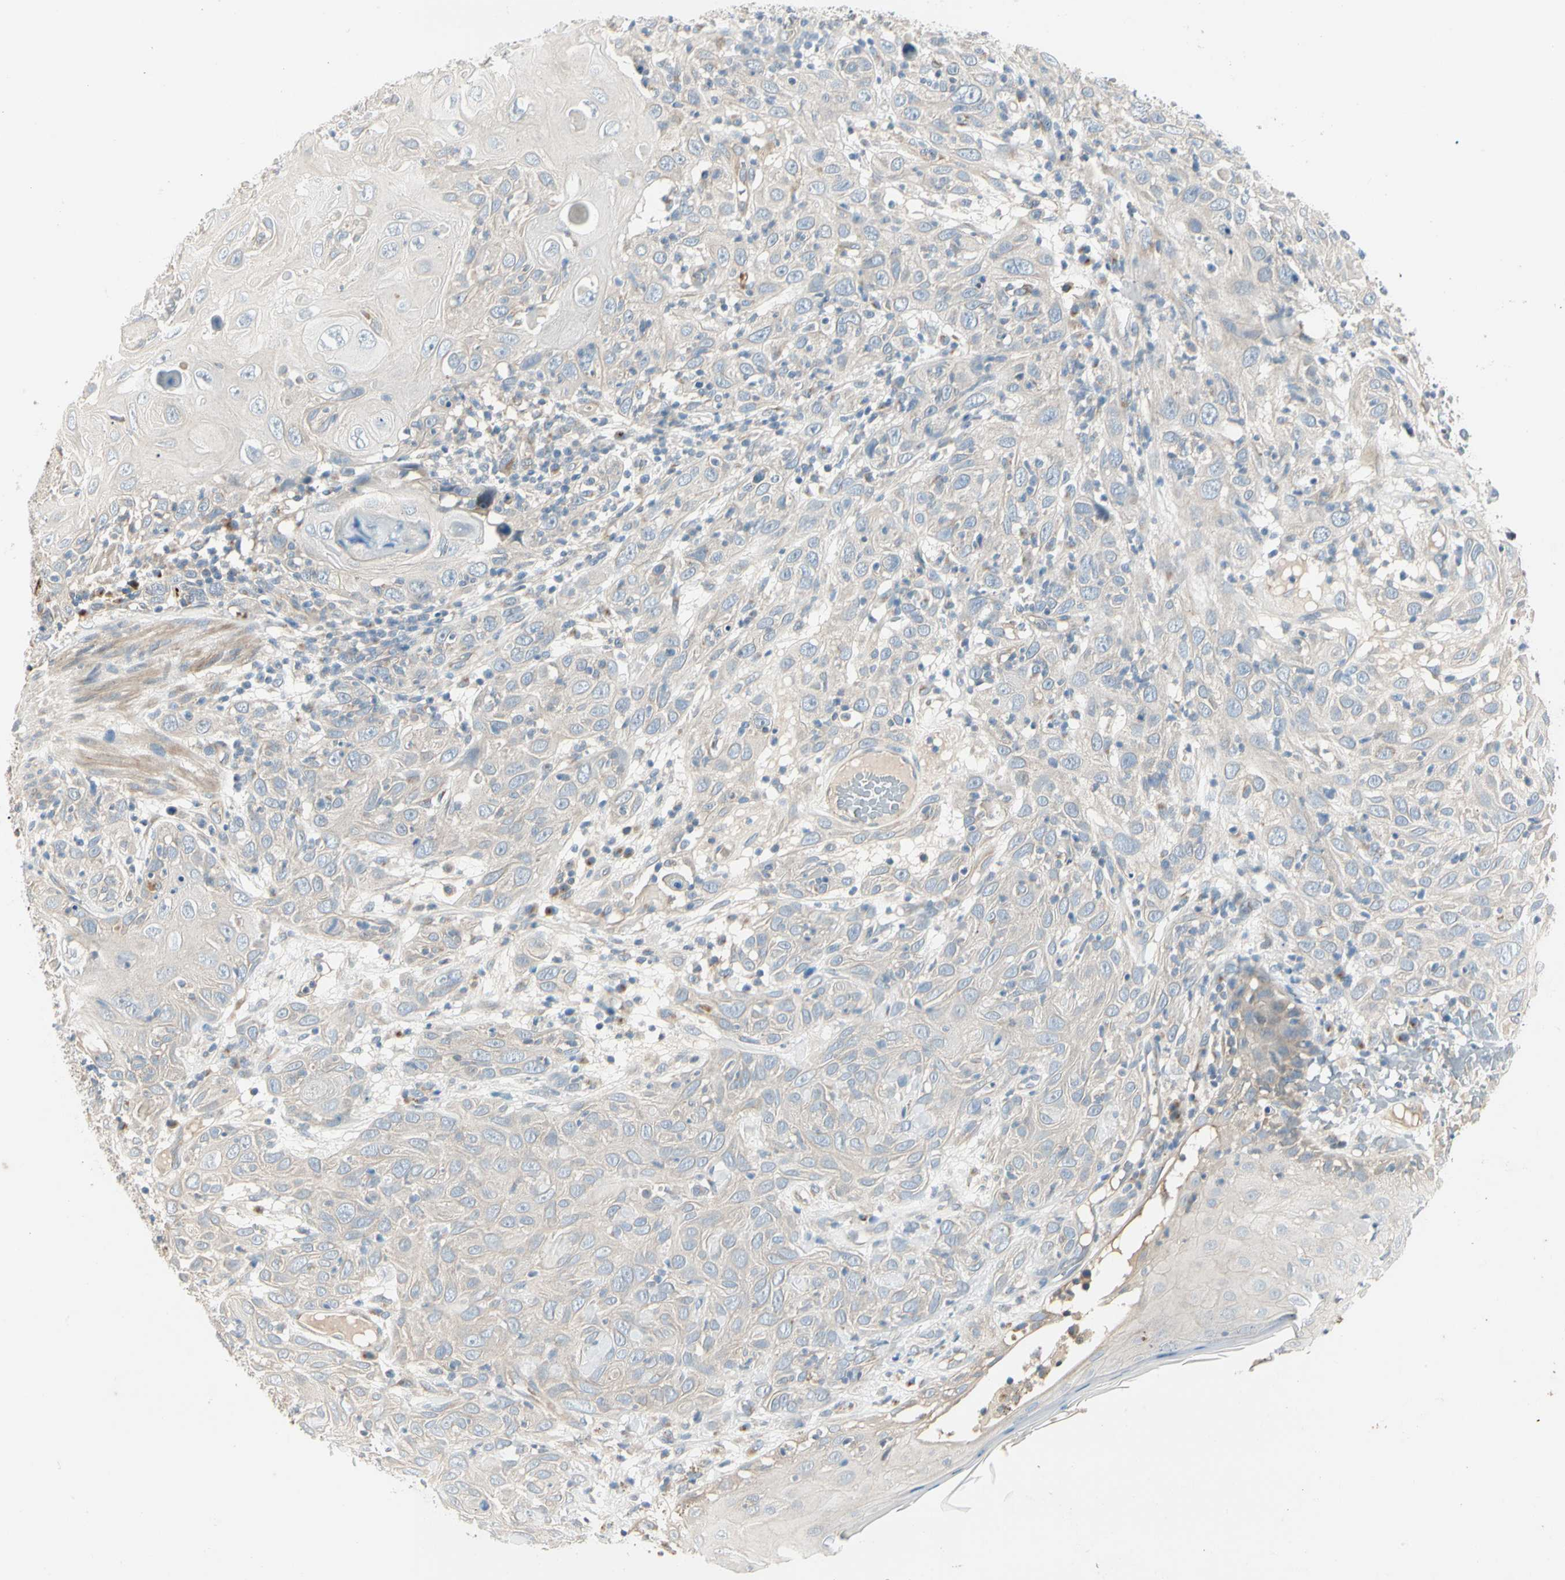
{"staining": {"intensity": "negative", "quantity": "none", "location": "none"}, "tissue": "skin cancer", "cell_type": "Tumor cells", "image_type": "cancer", "snomed": [{"axis": "morphology", "description": "Squamous cell carcinoma, NOS"}, {"axis": "topography", "description": "Skin"}], "caption": "DAB (3,3'-diaminobenzidine) immunohistochemical staining of human skin cancer demonstrates no significant expression in tumor cells.", "gene": "ABCA3", "patient": {"sex": "female", "age": 88}}